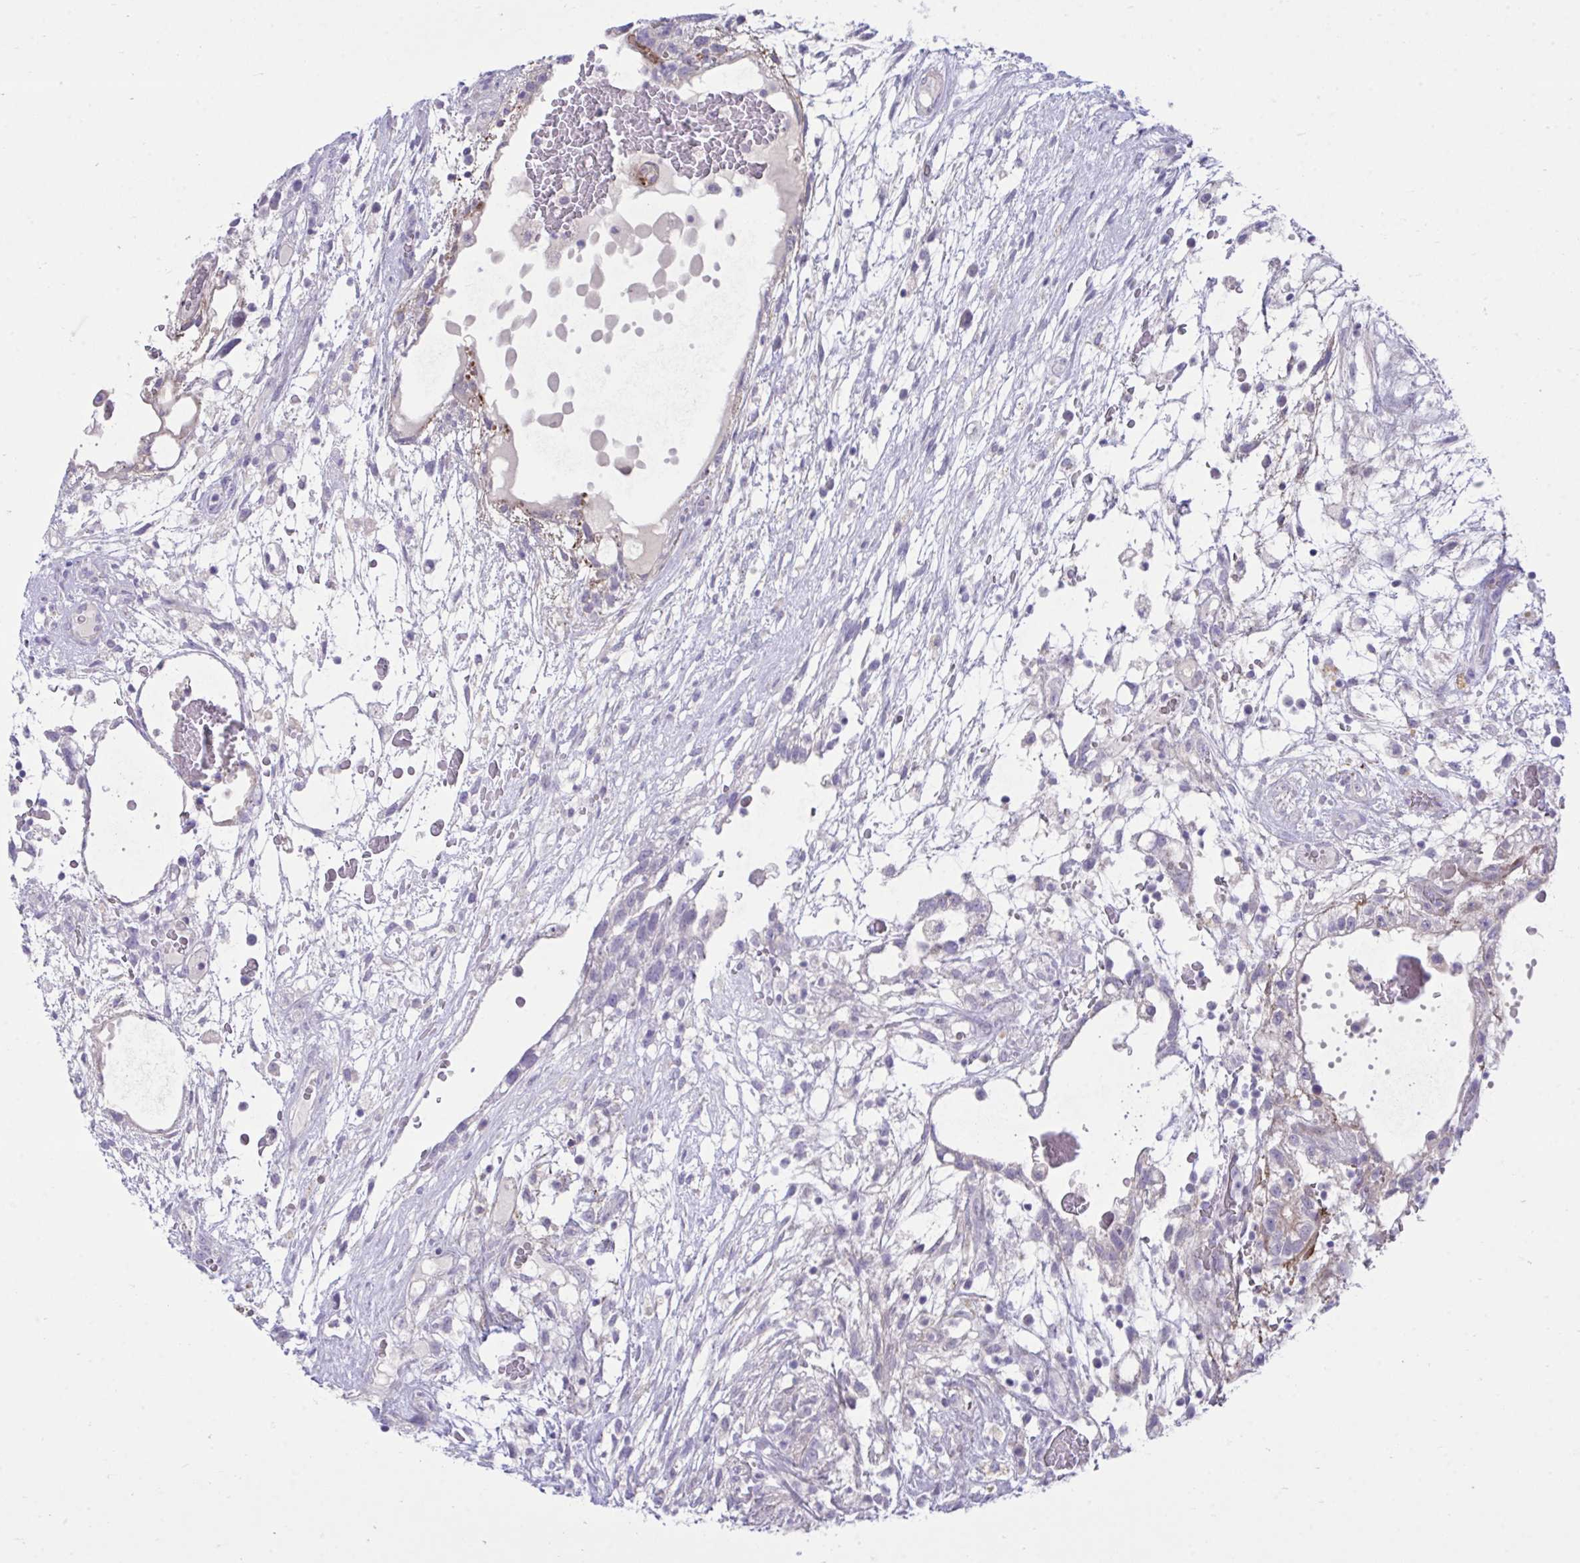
{"staining": {"intensity": "negative", "quantity": "none", "location": "none"}, "tissue": "testis cancer", "cell_type": "Tumor cells", "image_type": "cancer", "snomed": [{"axis": "morphology", "description": "Carcinoma, Embryonal, NOS"}, {"axis": "topography", "description": "Testis"}], "caption": "Testis cancer stained for a protein using IHC demonstrates no positivity tumor cells.", "gene": "MED9", "patient": {"sex": "male", "age": 32}}